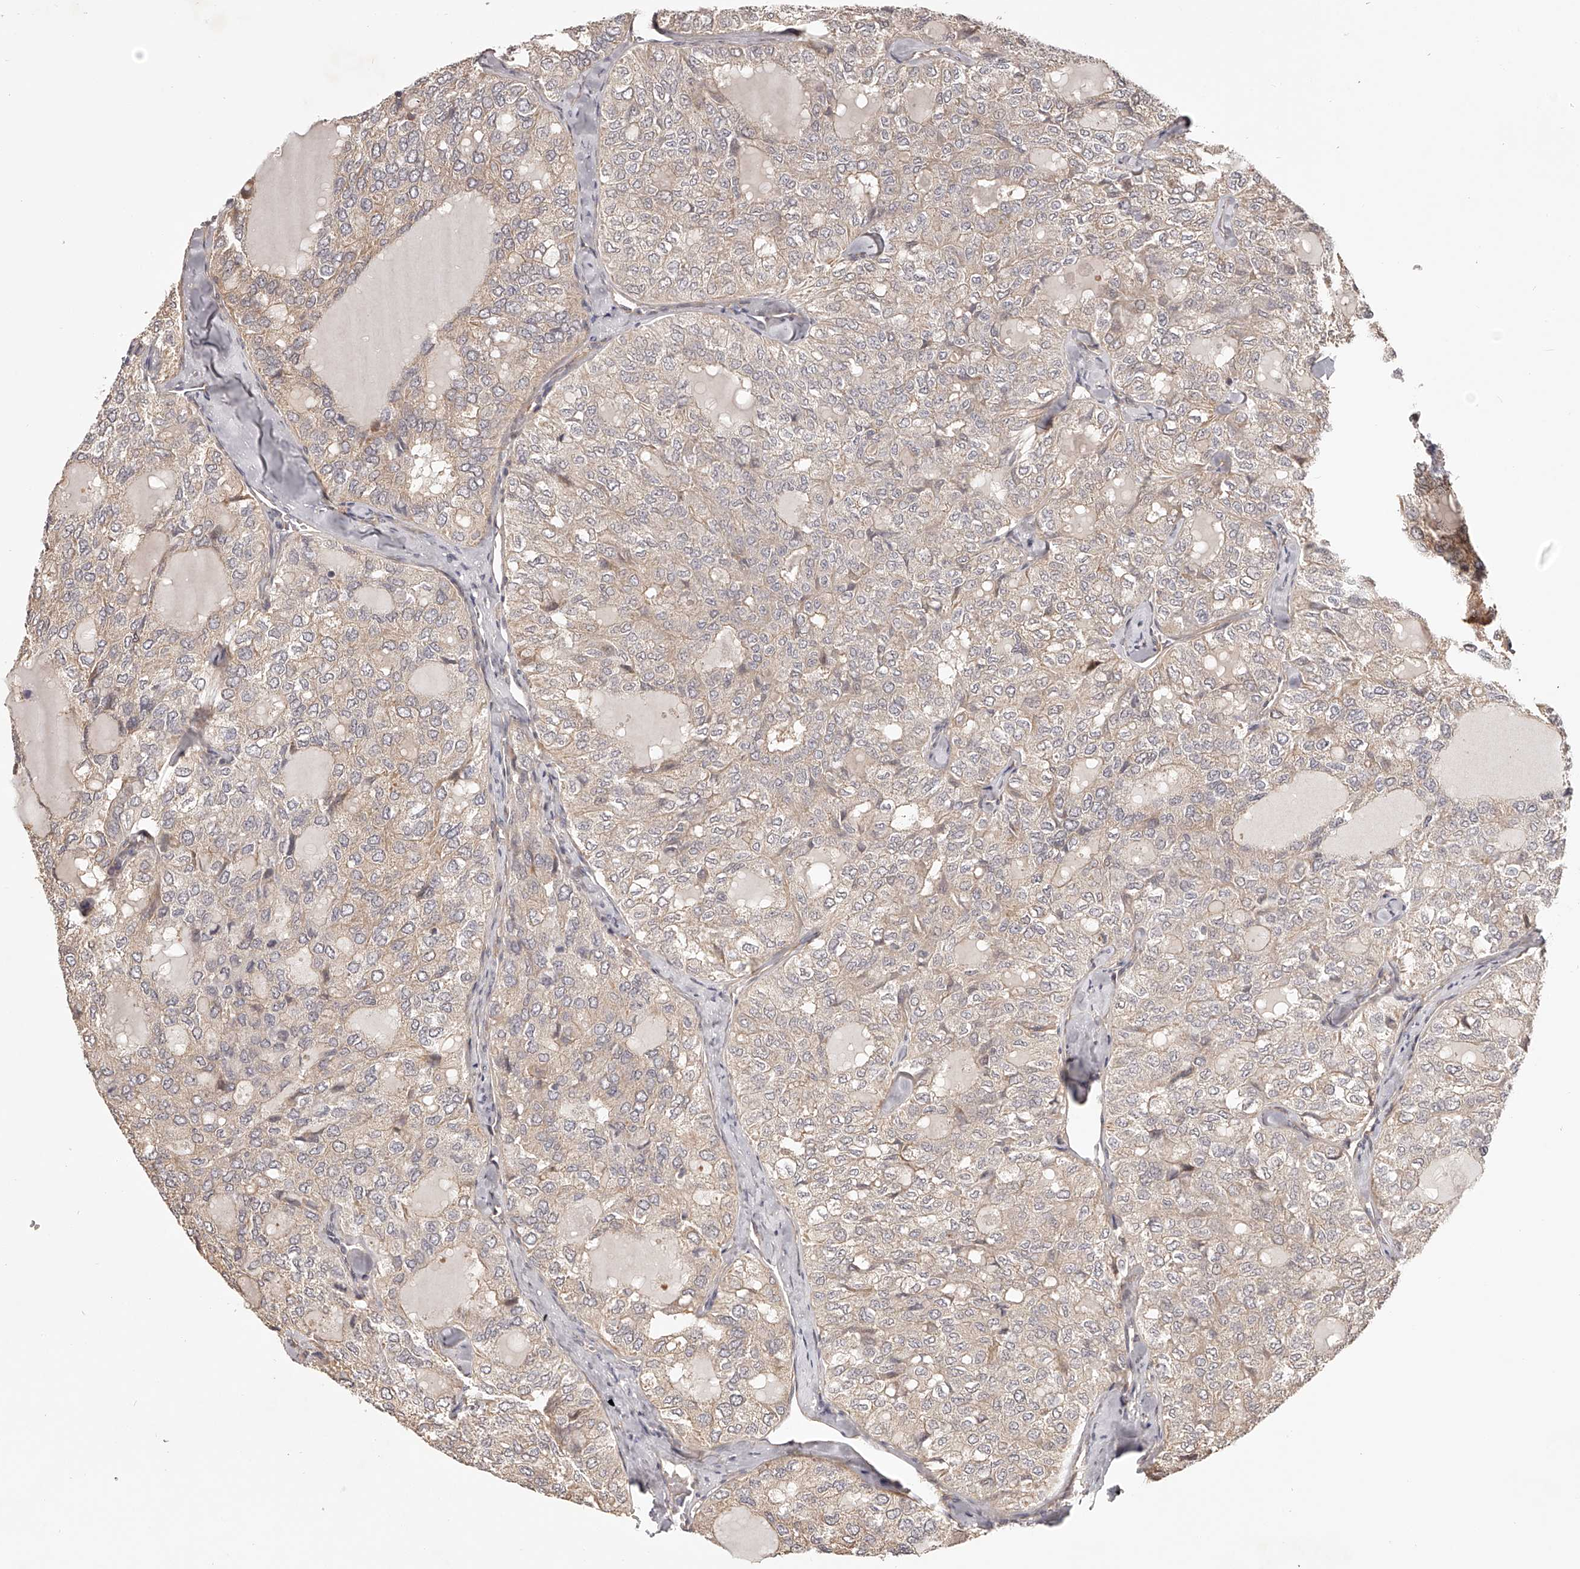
{"staining": {"intensity": "weak", "quantity": ">75%", "location": "cytoplasmic/membranous"}, "tissue": "thyroid cancer", "cell_type": "Tumor cells", "image_type": "cancer", "snomed": [{"axis": "morphology", "description": "Follicular adenoma carcinoma, NOS"}, {"axis": "topography", "description": "Thyroid gland"}], "caption": "Protein positivity by immunohistochemistry exhibits weak cytoplasmic/membranous expression in about >75% of tumor cells in follicular adenoma carcinoma (thyroid).", "gene": "ZNF582", "patient": {"sex": "male", "age": 75}}